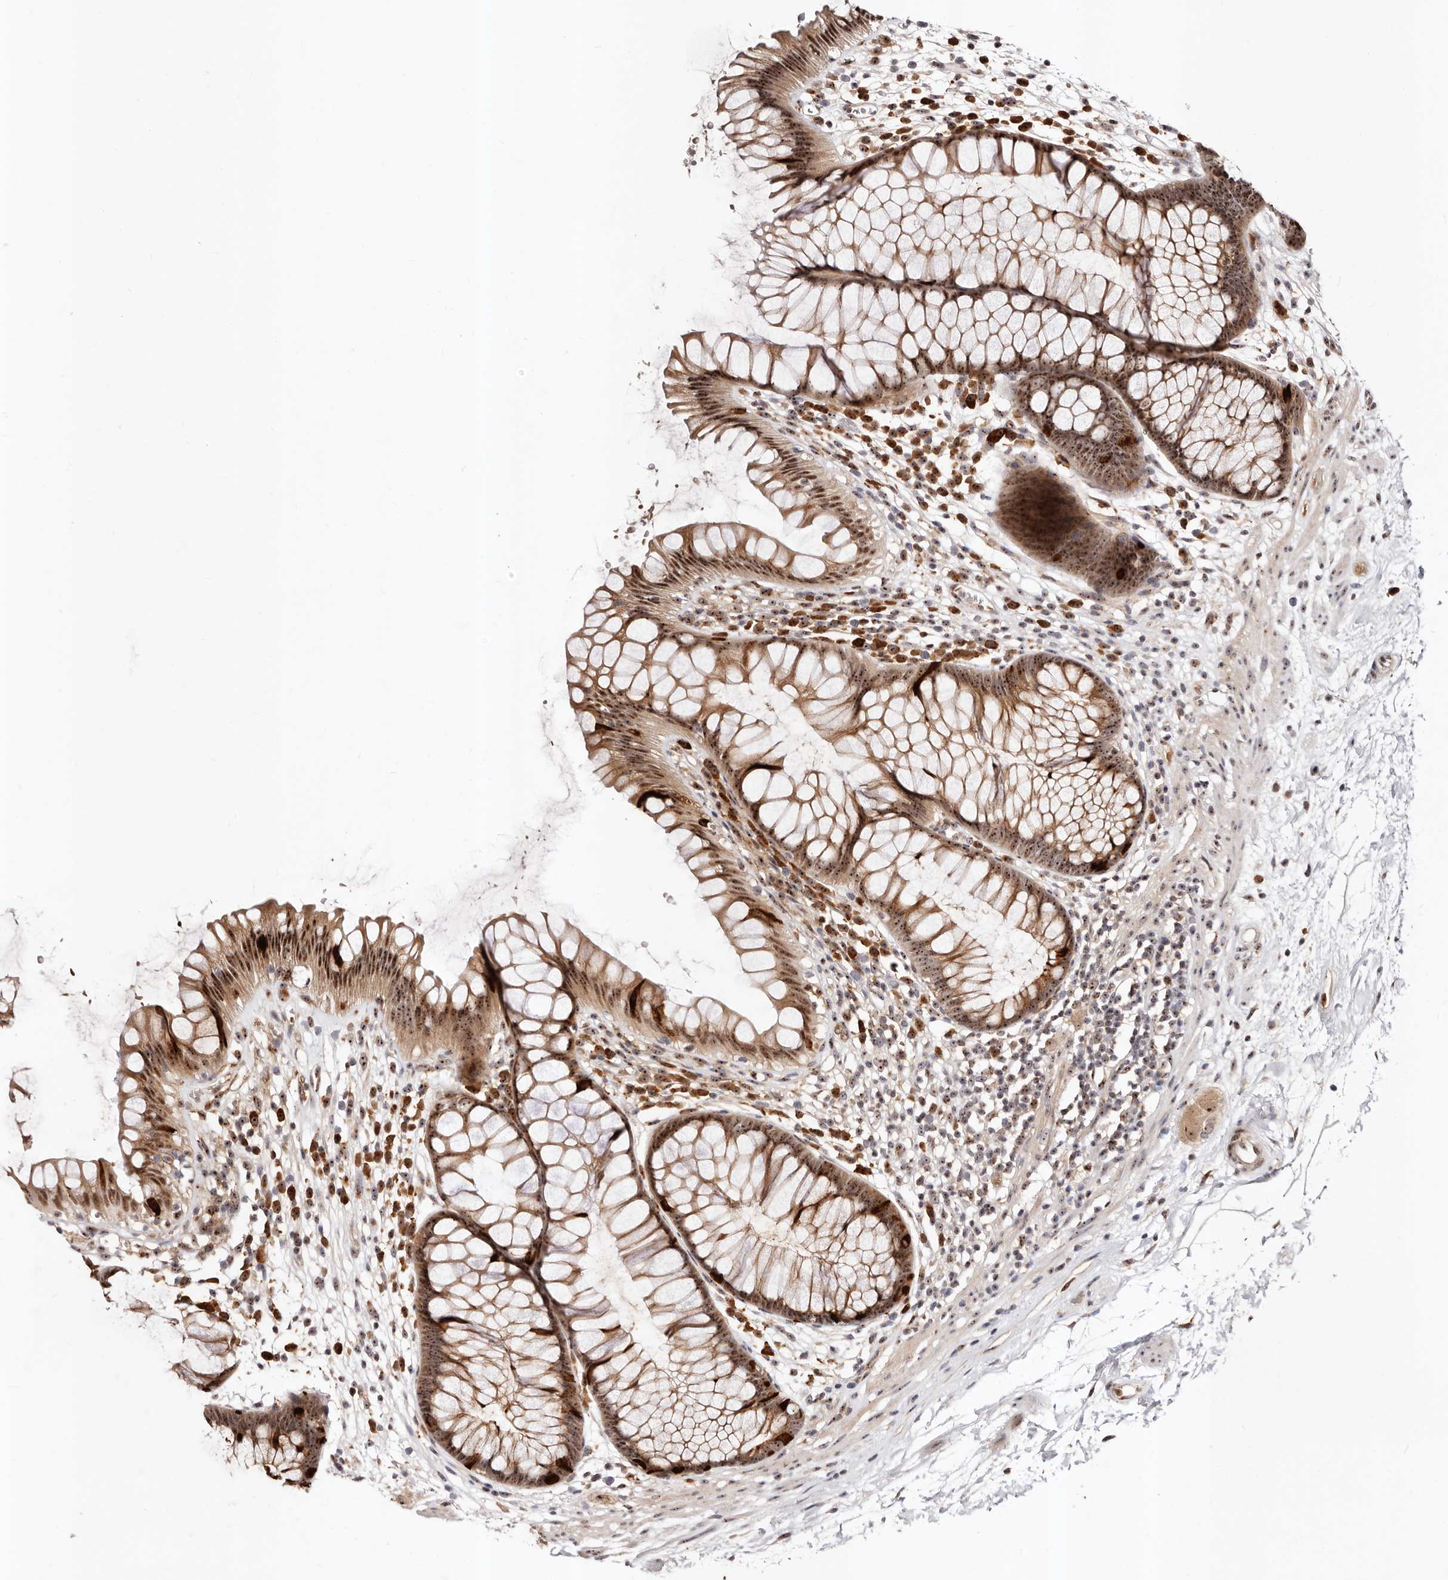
{"staining": {"intensity": "strong", "quantity": ">75%", "location": "cytoplasmic/membranous,nuclear"}, "tissue": "rectum", "cell_type": "Glandular cells", "image_type": "normal", "snomed": [{"axis": "morphology", "description": "Normal tissue, NOS"}, {"axis": "topography", "description": "Rectum"}], "caption": "Strong cytoplasmic/membranous,nuclear staining for a protein is present in about >75% of glandular cells of normal rectum using IHC.", "gene": "APOL6", "patient": {"sex": "male", "age": 51}}